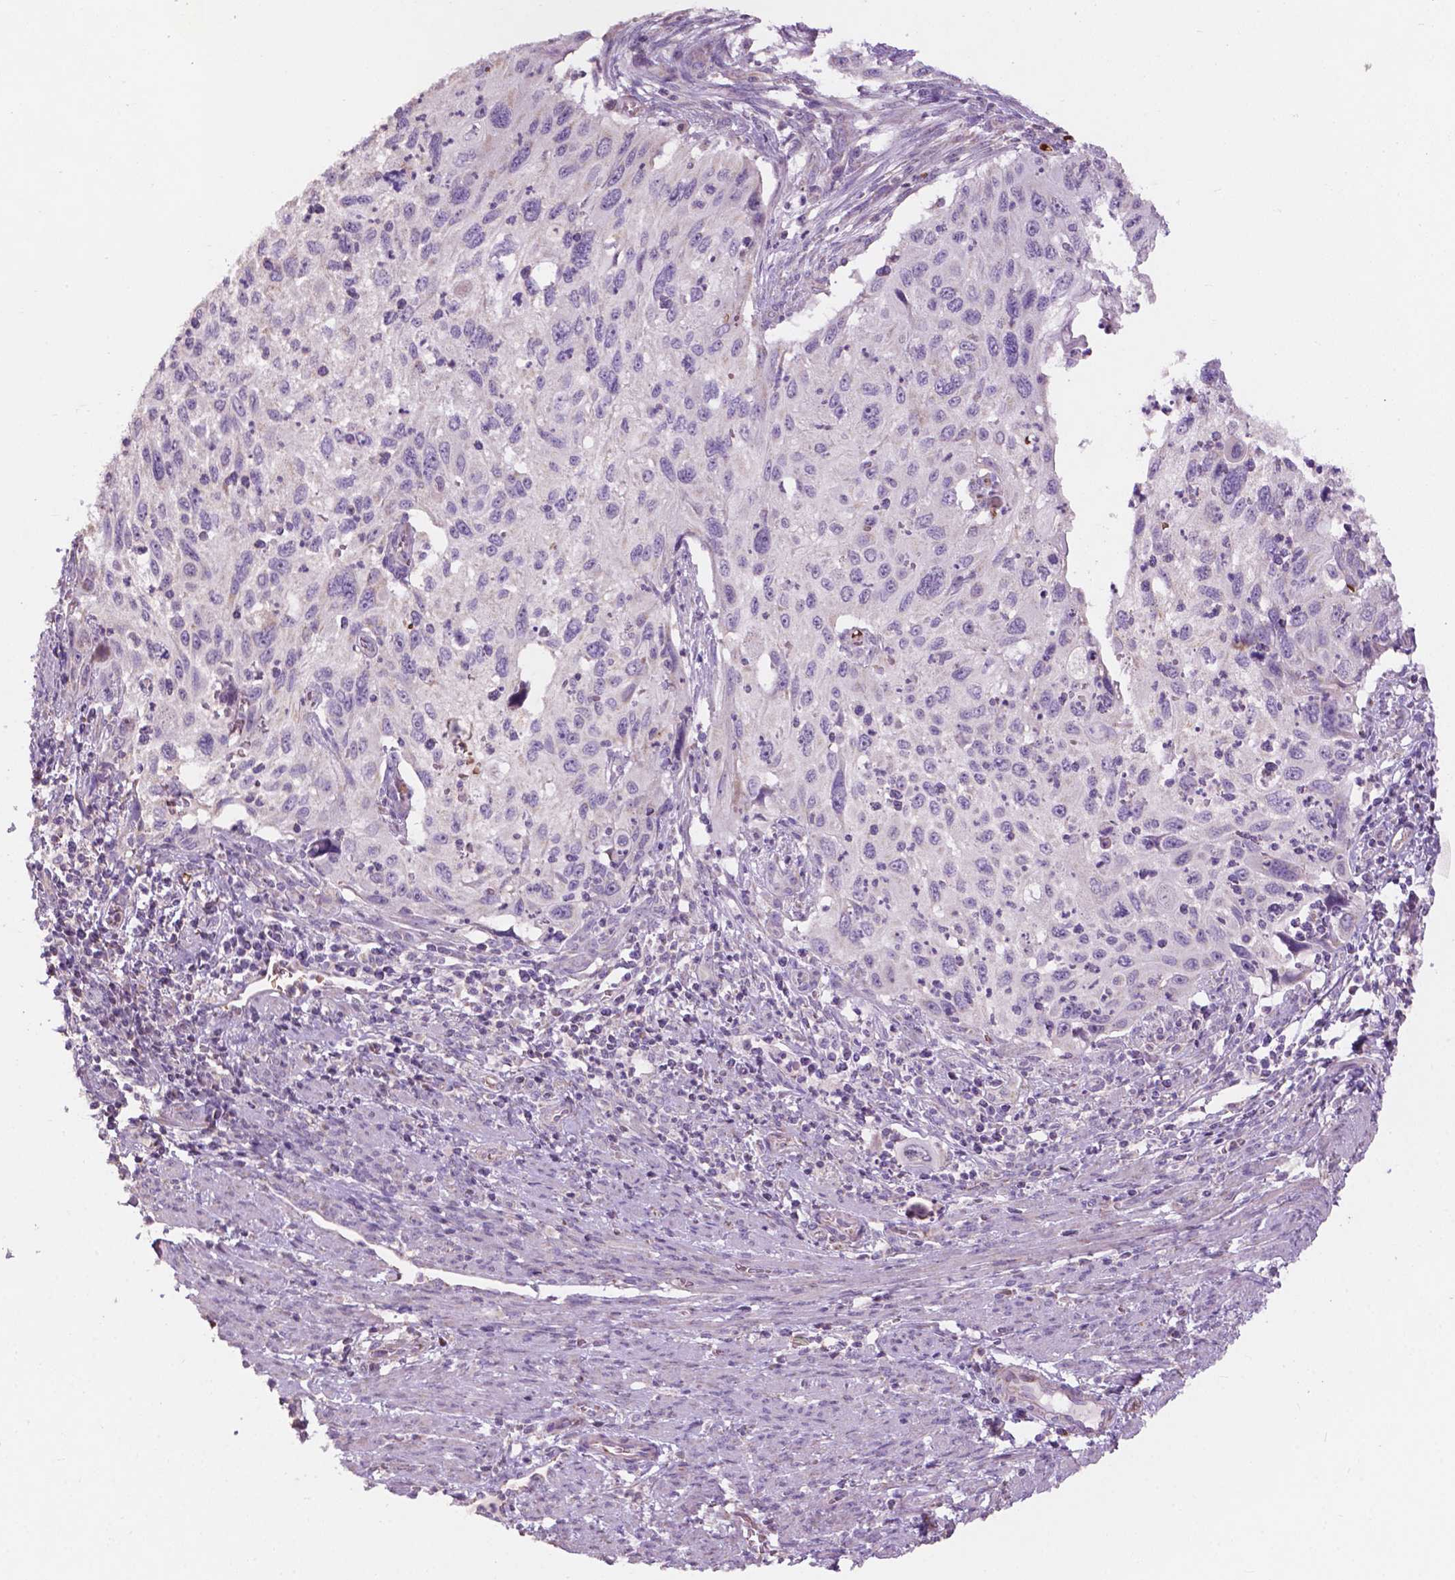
{"staining": {"intensity": "negative", "quantity": "none", "location": "none"}, "tissue": "cervical cancer", "cell_type": "Tumor cells", "image_type": "cancer", "snomed": [{"axis": "morphology", "description": "Squamous cell carcinoma, NOS"}, {"axis": "topography", "description": "Cervix"}], "caption": "IHC histopathology image of neoplastic tissue: cervical cancer (squamous cell carcinoma) stained with DAB shows no significant protein expression in tumor cells.", "gene": "NDUFS1", "patient": {"sex": "female", "age": 70}}